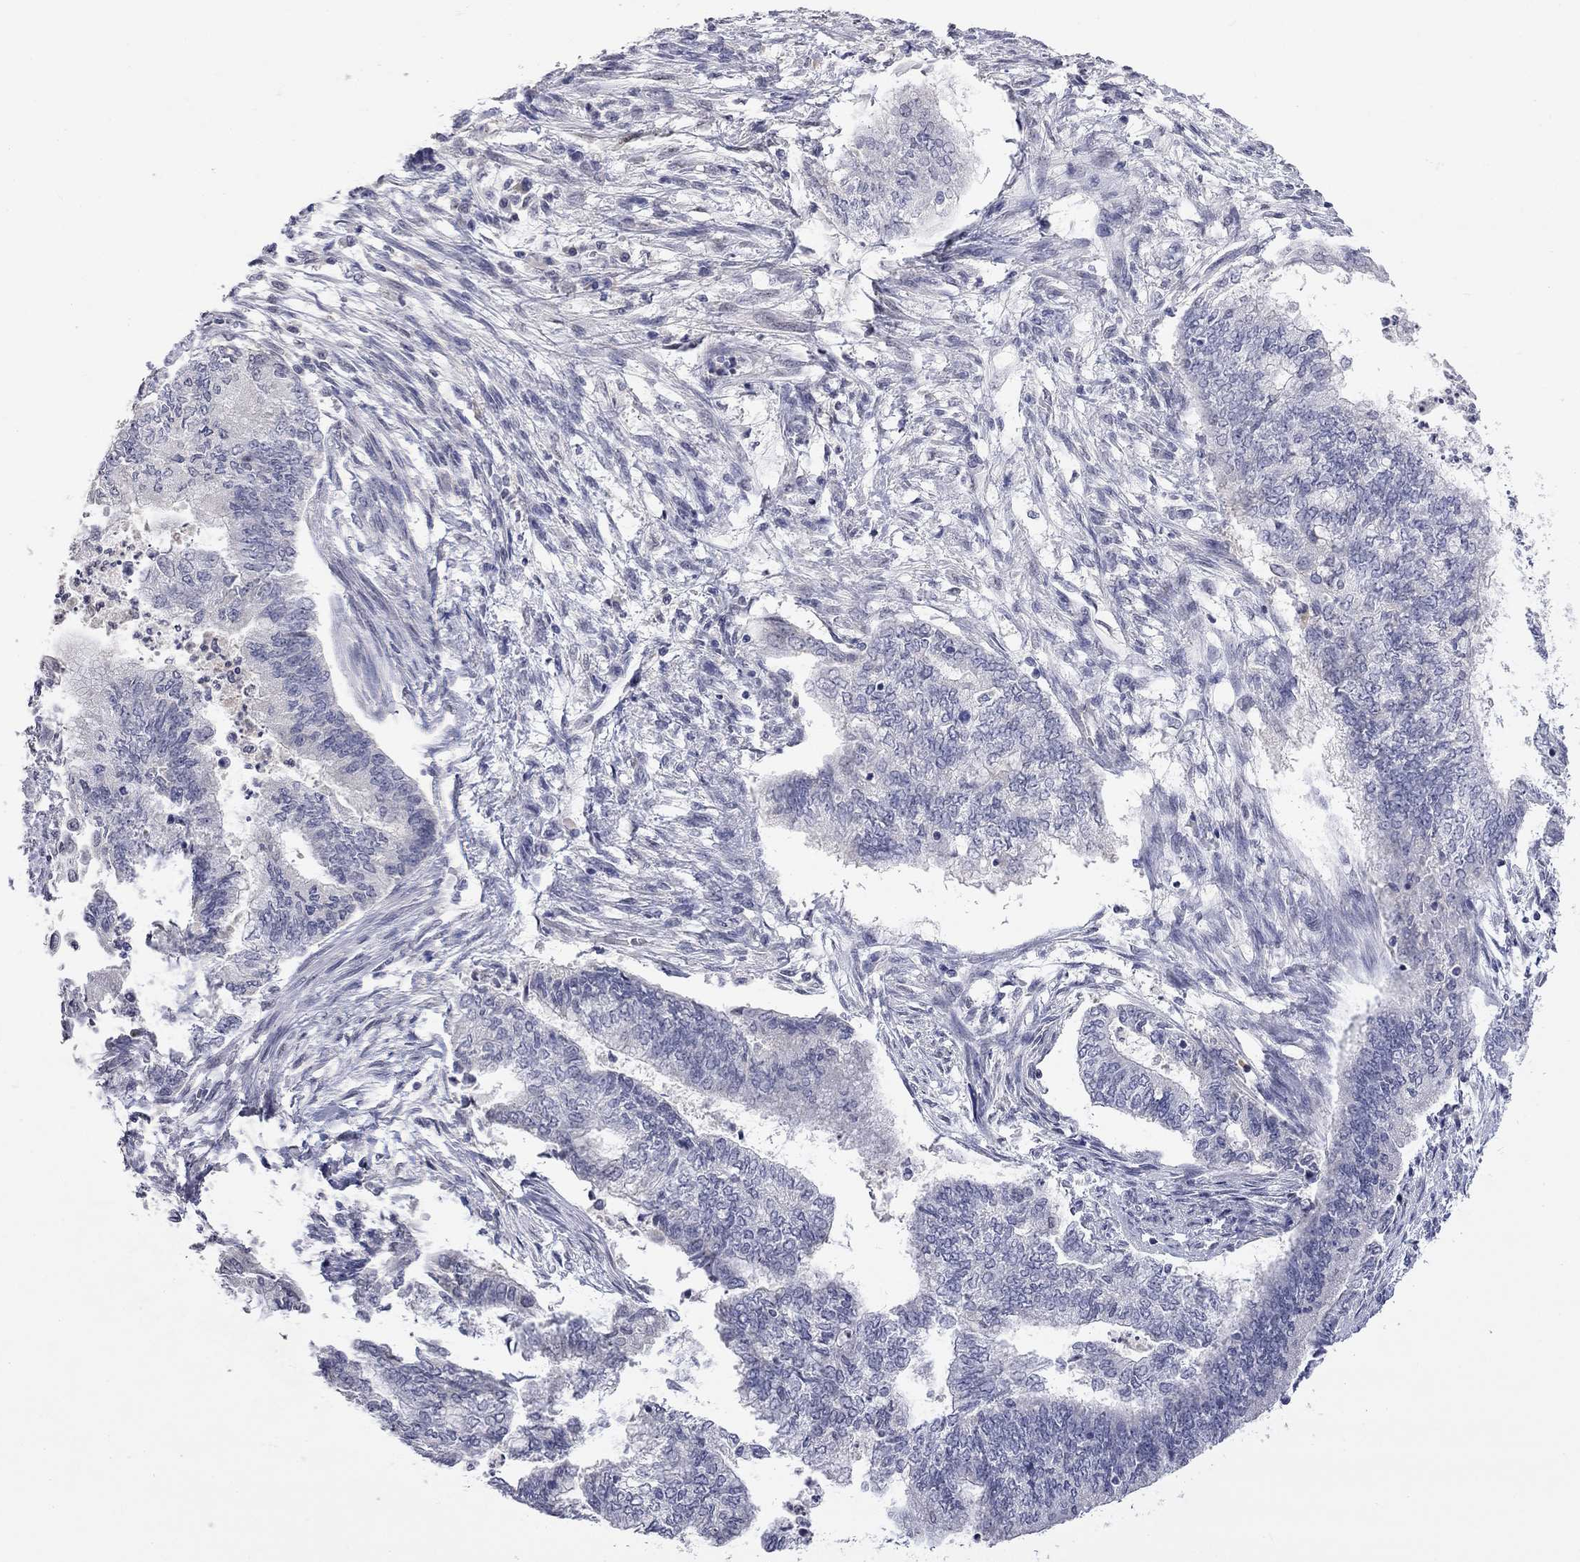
{"staining": {"intensity": "negative", "quantity": "none", "location": "none"}, "tissue": "endometrial cancer", "cell_type": "Tumor cells", "image_type": "cancer", "snomed": [{"axis": "morphology", "description": "Adenocarcinoma, NOS"}, {"axis": "topography", "description": "Endometrium"}], "caption": "Immunohistochemistry (IHC) of human endometrial cancer demonstrates no positivity in tumor cells.", "gene": "SLC51A", "patient": {"sex": "female", "age": 65}}